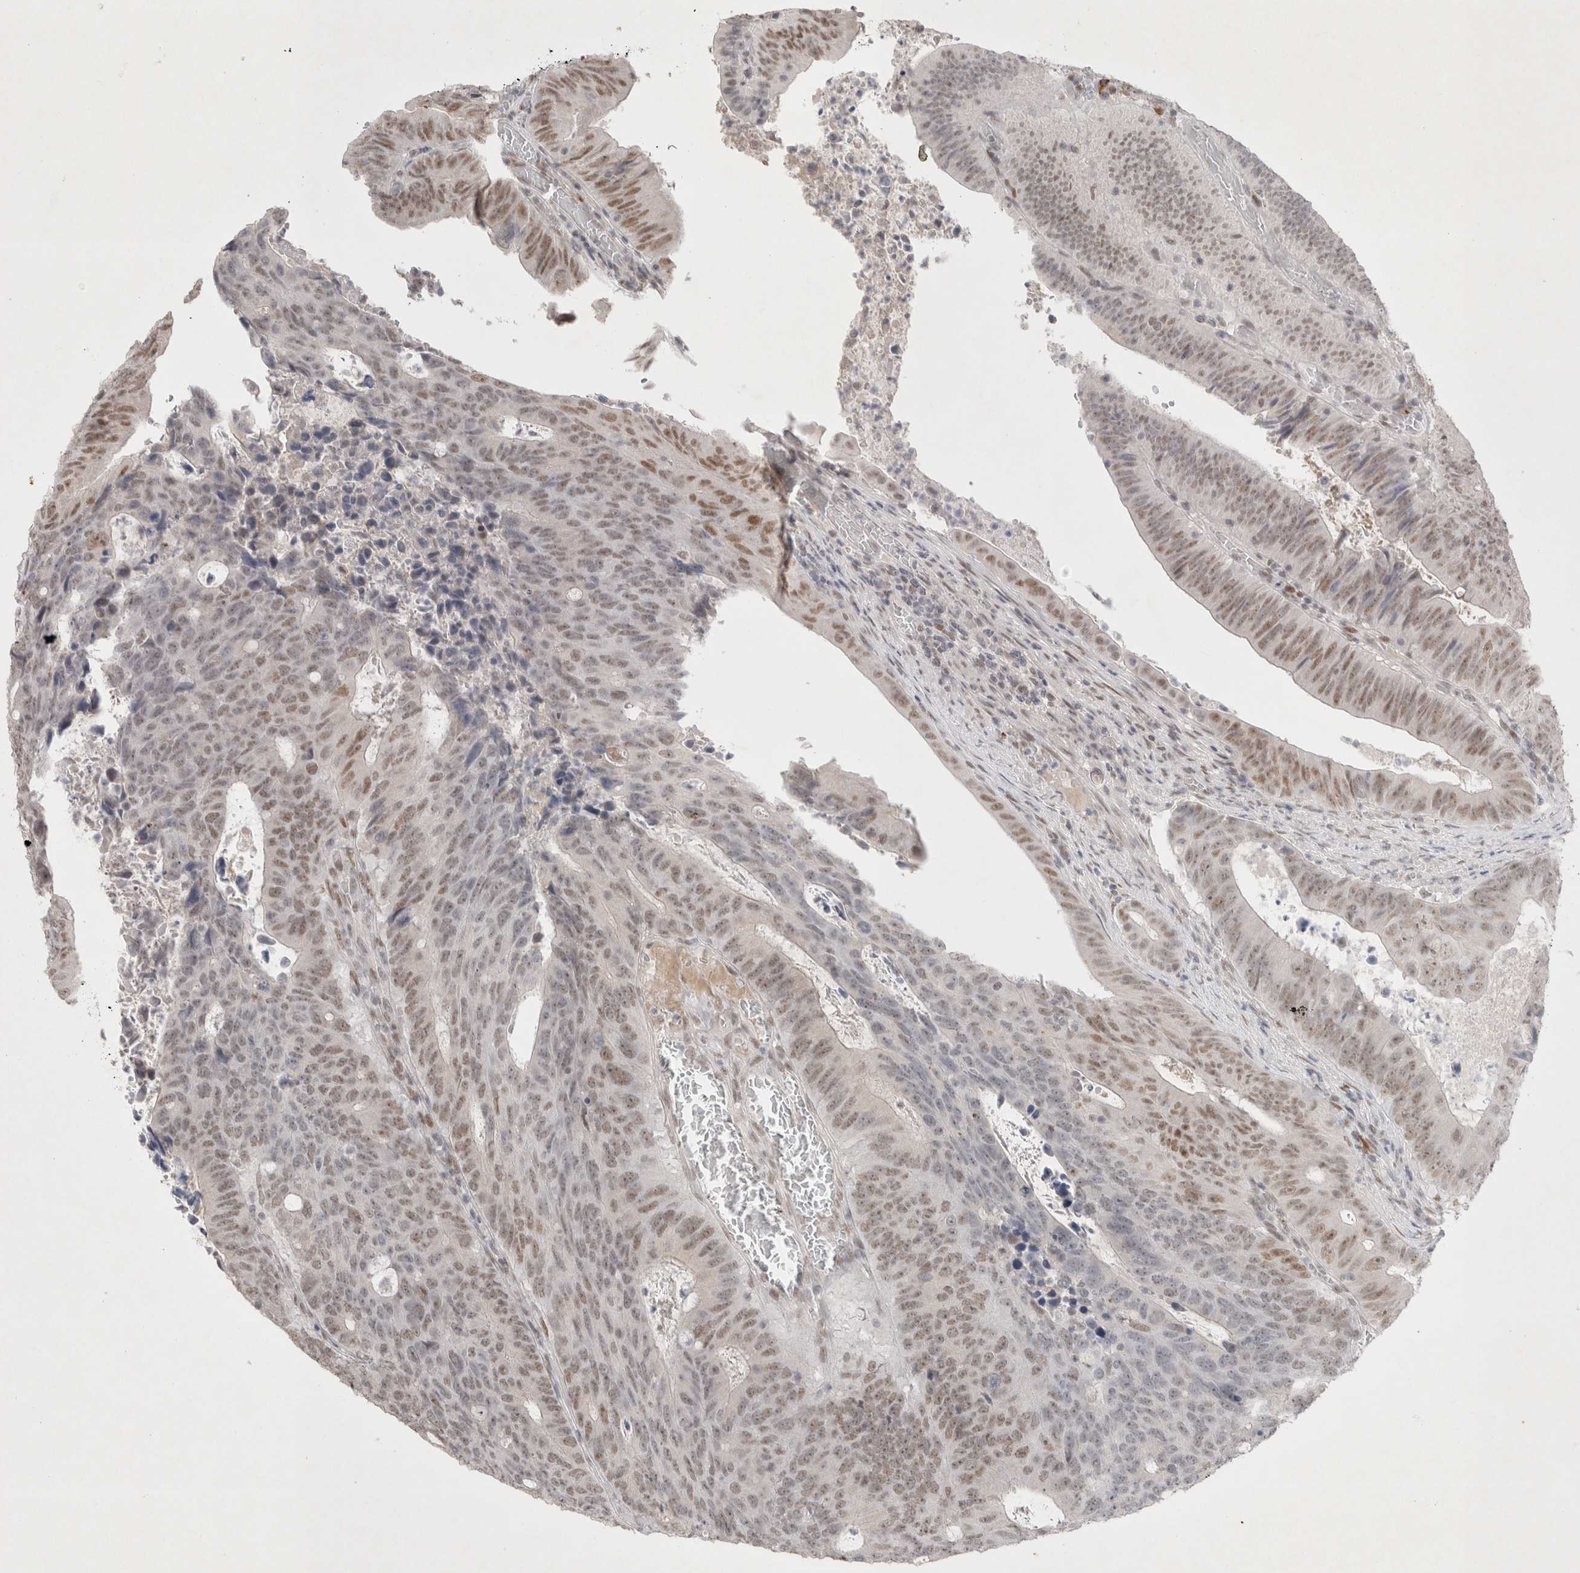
{"staining": {"intensity": "moderate", "quantity": ">75%", "location": "nuclear"}, "tissue": "colorectal cancer", "cell_type": "Tumor cells", "image_type": "cancer", "snomed": [{"axis": "morphology", "description": "Adenocarcinoma, NOS"}, {"axis": "topography", "description": "Colon"}], "caption": "High-power microscopy captured an immunohistochemistry photomicrograph of colorectal adenocarcinoma, revealing moderate nuclear positivity in about >75% of tumor cells.", "gene": "RECQL4", "patient": {"sex": "male", "age": 87}}